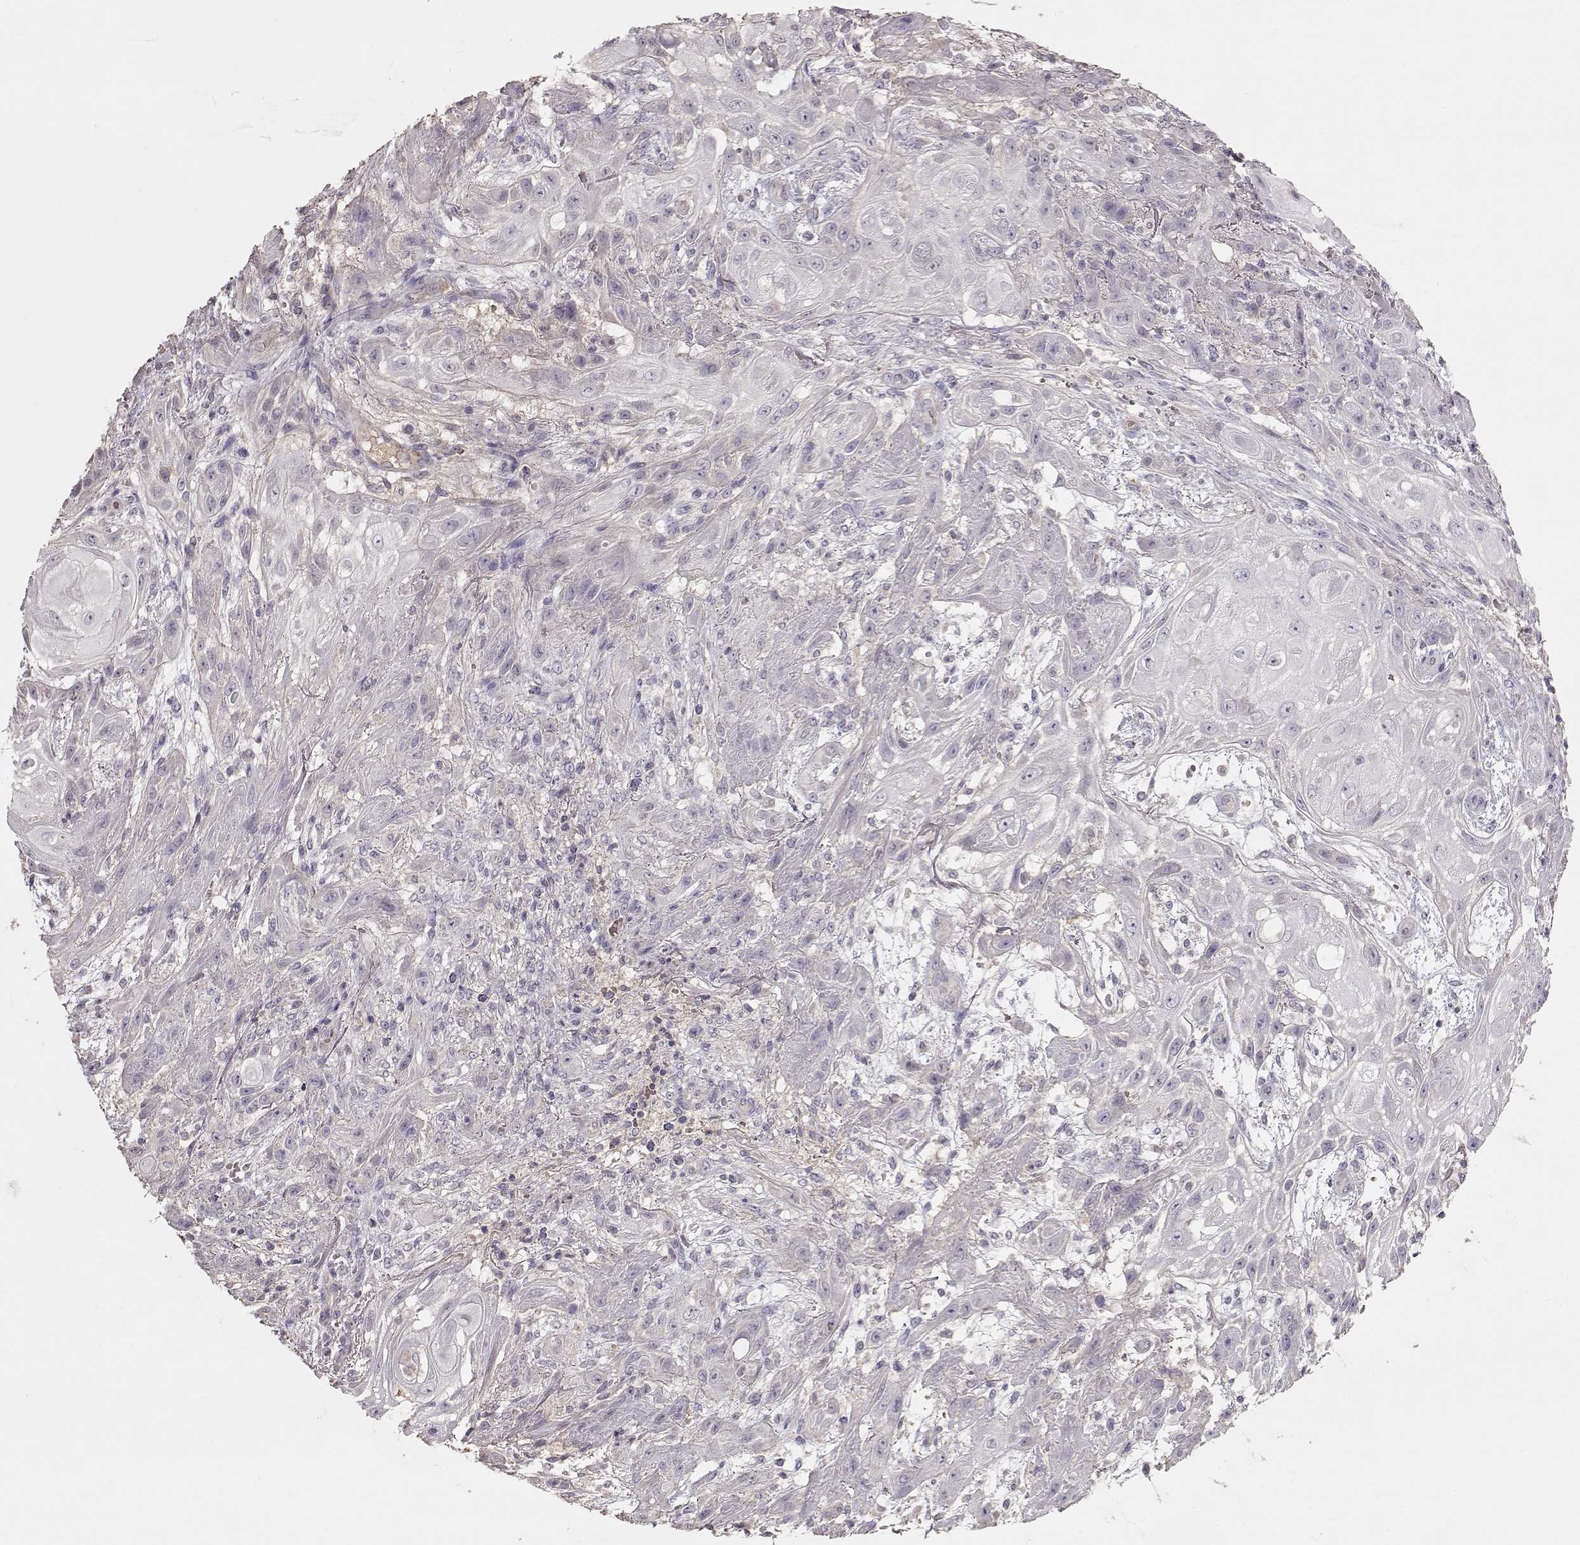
{"staining": {"intensity": "negative", "quantity": "none", "location": "none"}, "tissue": "skin cancer", "cell_type": "Tumor cells", "image_type": "cancer", "snomed": [{"axis": "morphology", "description": "Squamous cell carcinoma, NOS"}, {"axis": "topography", "description": "Skin"}], "caption": "A histopathology image of human skin cancer is negative for staining in tumor cells.", "gene": "PMCH", "patient": {"sex": "male", "age": 62}}